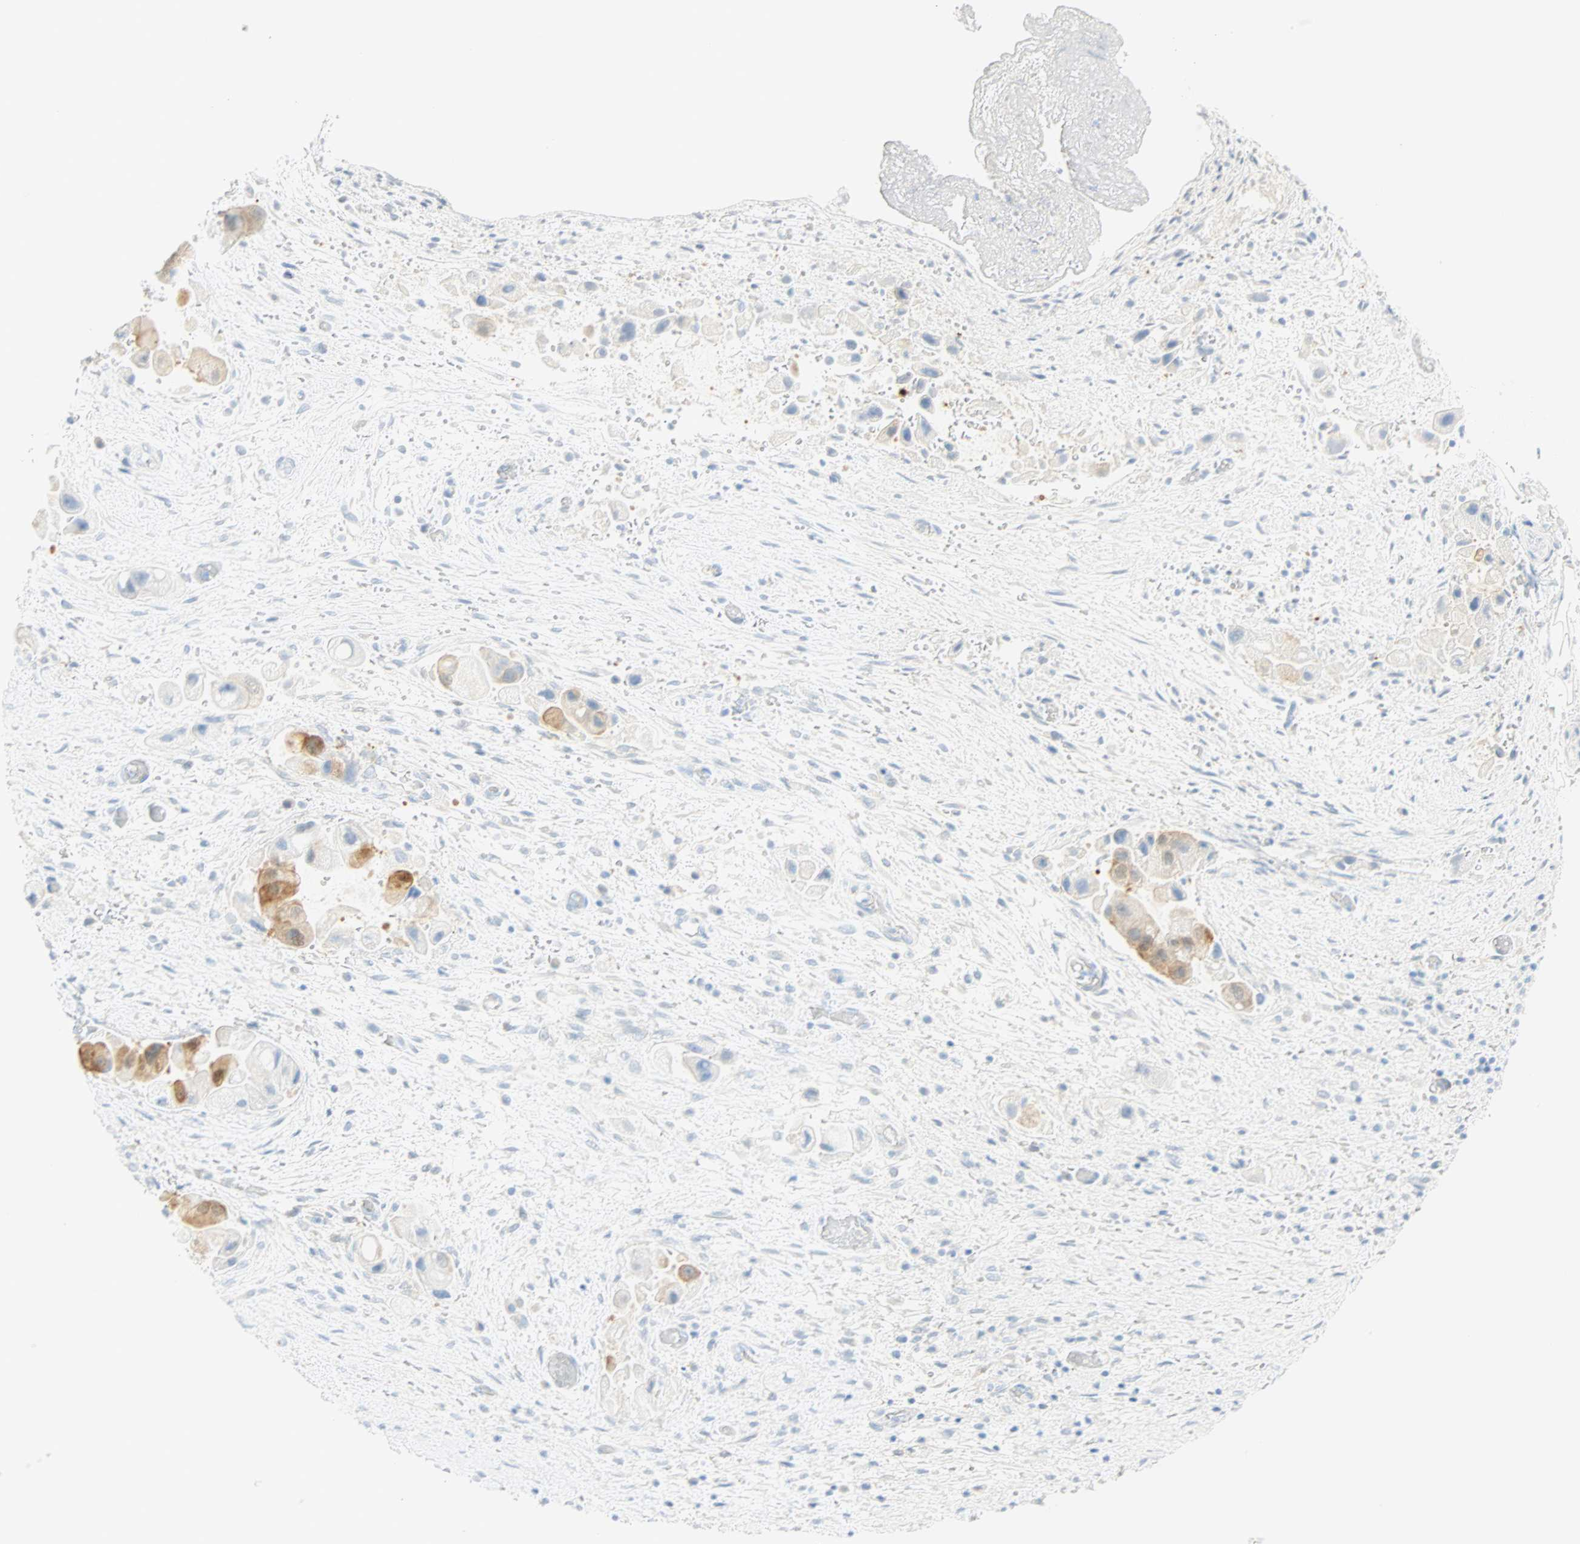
{"staining": {"intensity": "weak", "quantity": "<25%", "location": "cytoplasmic/membranous"}, "tissue": "liver cancer", "cell_type": "Tumor cells", "image_type": "cancer", "snomed": [{"axis": "morphology", "description": "Normal tissue, NOS"}, {"axis": "morphology", "description": "Cholangiocarcinoma"}, {"axis": "topography", "description": "Liver"}, {"axis": "topography", "description": "Peripheral nerve tissue"}], "caption": "Immunohistochemical staining of liver cancer exhibits no significant positivity in tumor cells.", "gene": "SELENBP1", "patient": {"sex": "male", "age": 50}}